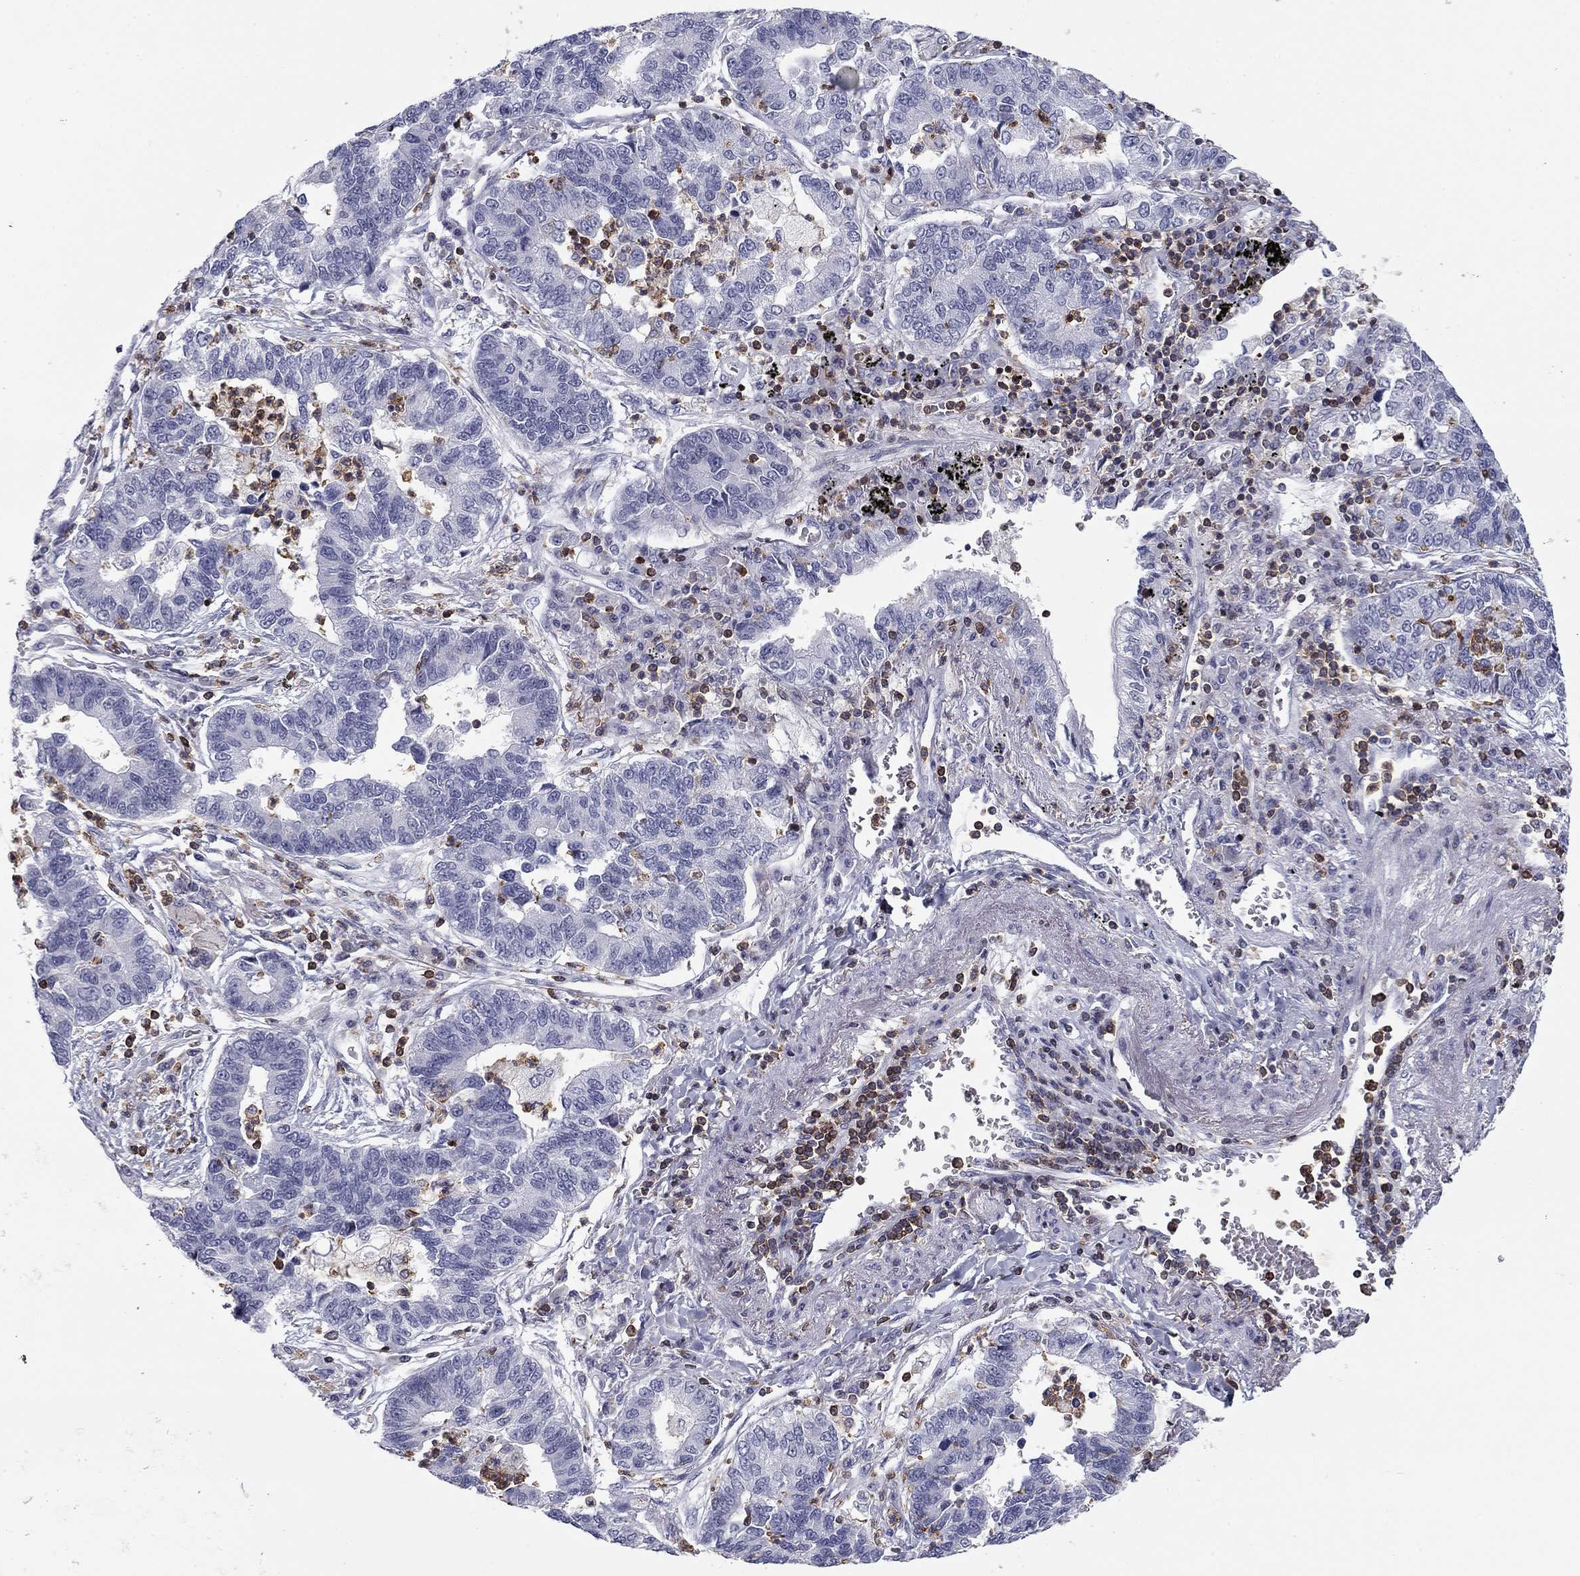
{"staining": {"intensity": "negative", "quantity": "none", "location": "none"}, "tissue": "lung cancer", "cell_type": "Tumor cells", "image_type": "cancer", "snomed": [{"axis": "morphology", "description": "Adenocarcinoma, NOS"}, {"axis": "topography", "description": "Lung"}], "caption": "Tumor cells are negative for protein expression in human adenocarcinoma (lung).", "gene": "ARHGAP27", "patient": {"sex": "female", "age": 57}}